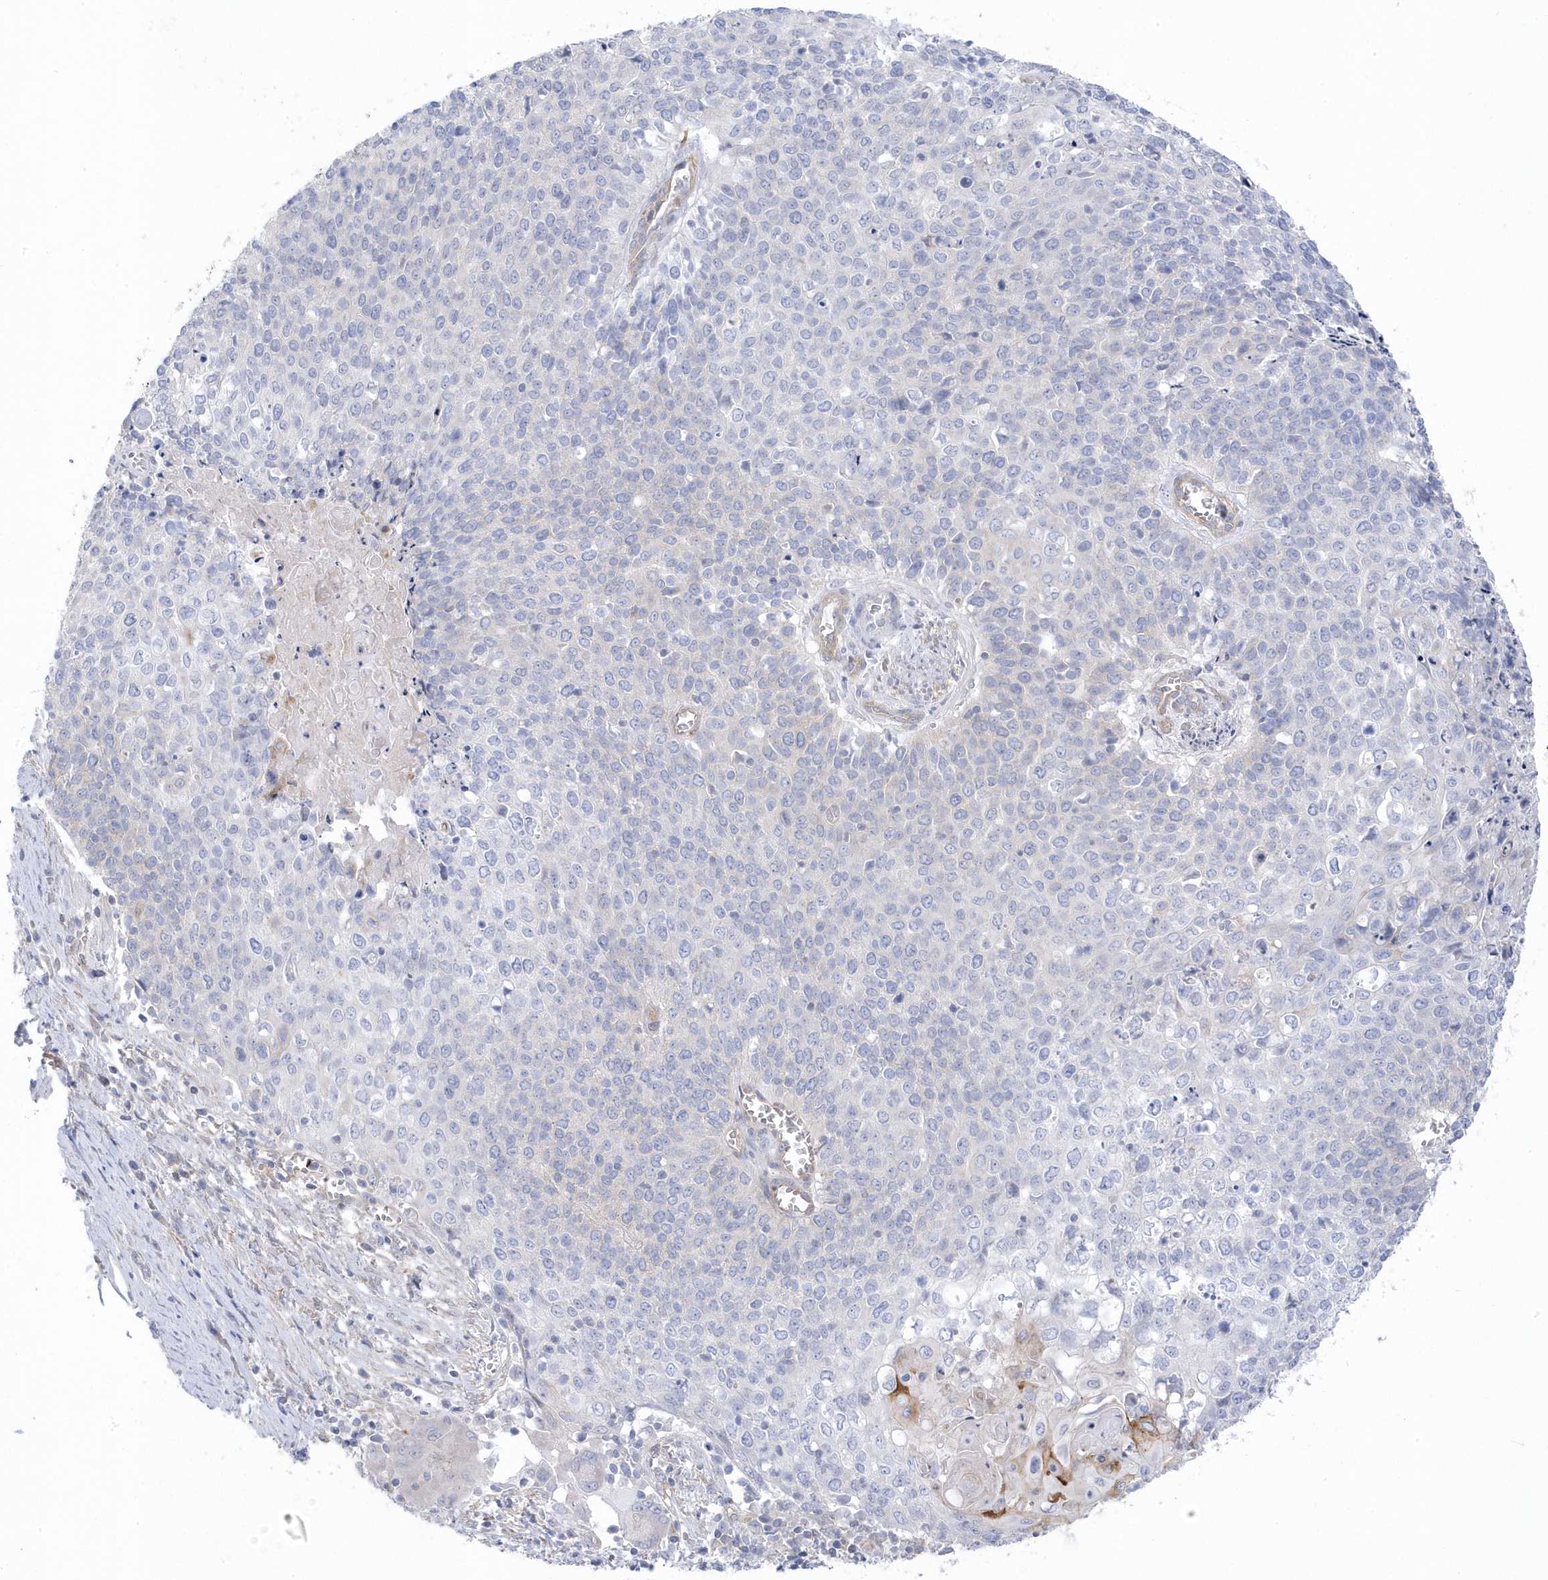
{"staining": {"intensity": "negative", "quantity": "none", "location": "none"}, "tissue": "cervical cancer", "cell_type": "Tumor cells", "image_type": "cancer", "snomed": [{"axis": "morphology", "description": "Squamous cell carcinoma, NOS"}, {"axis": "topography", "description": "Cervix"}], "caption": "This is an immunohistochemistry (IHC) micrograph of cervical cancer. There is no expression in tumor cells.", "gene": "ANAPC1", "patient": {"sex": "female", "age": 39}}